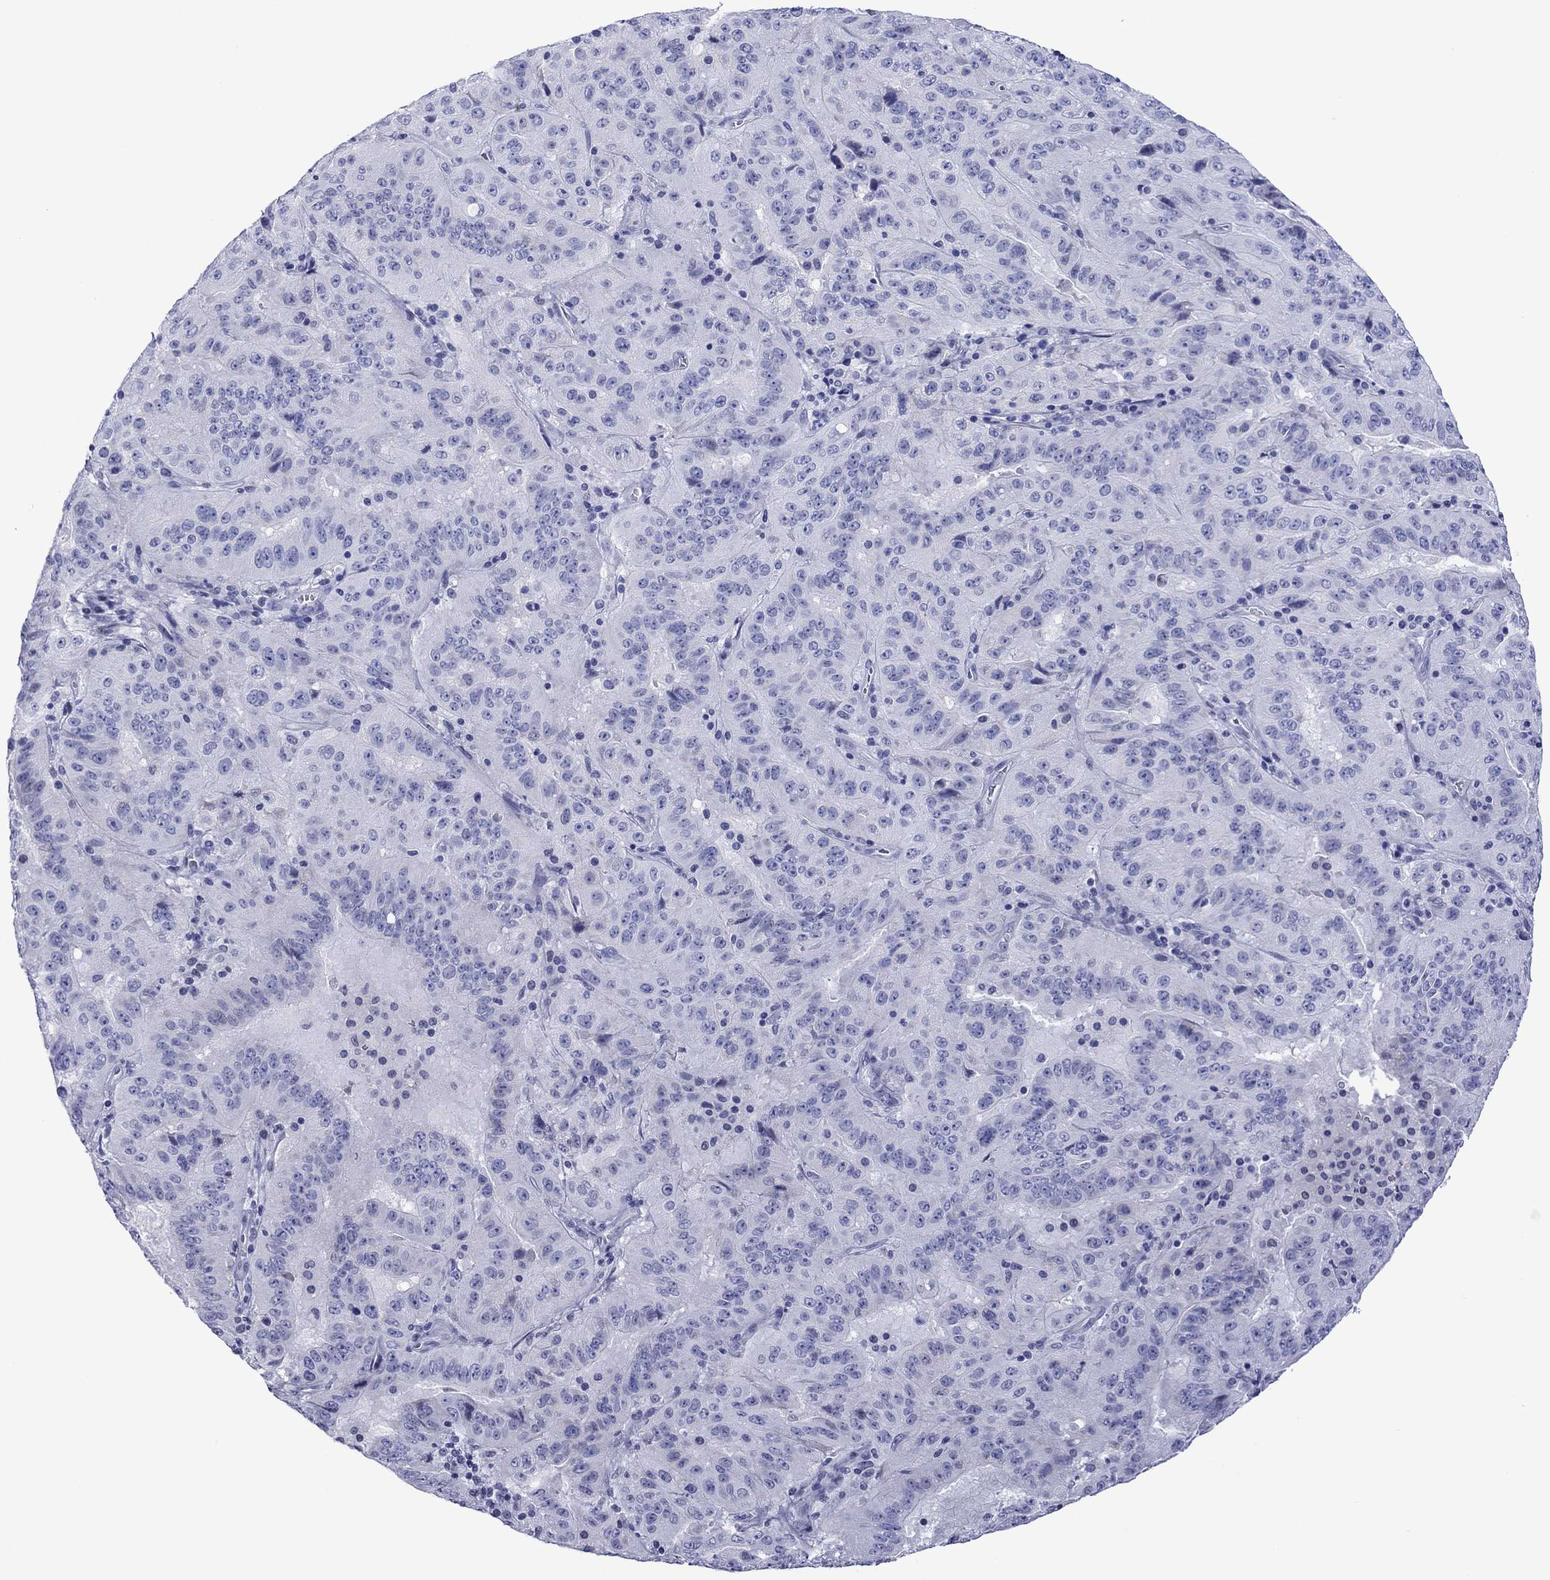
{"staining": {"intensity": "negative", "quantity": "none", "location": "none"}, "tissue": "pancreatic cancer", "cell_type": "Tumor cells", "image_type": "cancer", "snomed": [{"axis": "morphology", "description": "Adenocarcinoma, NOS"}, {"axis": "topography", "description": "Pancreas"}], "caption": "The image displays no significant expression in tumor cells of pancreatic cancer. (Stains: DAB immunohistochemistry (IHC) with hematoxylin counter stain, Microscopy: brightfield microscopy at high magnification).", "gene": "PIWIL1", "patient": {"sex": "male", "age": 63}}